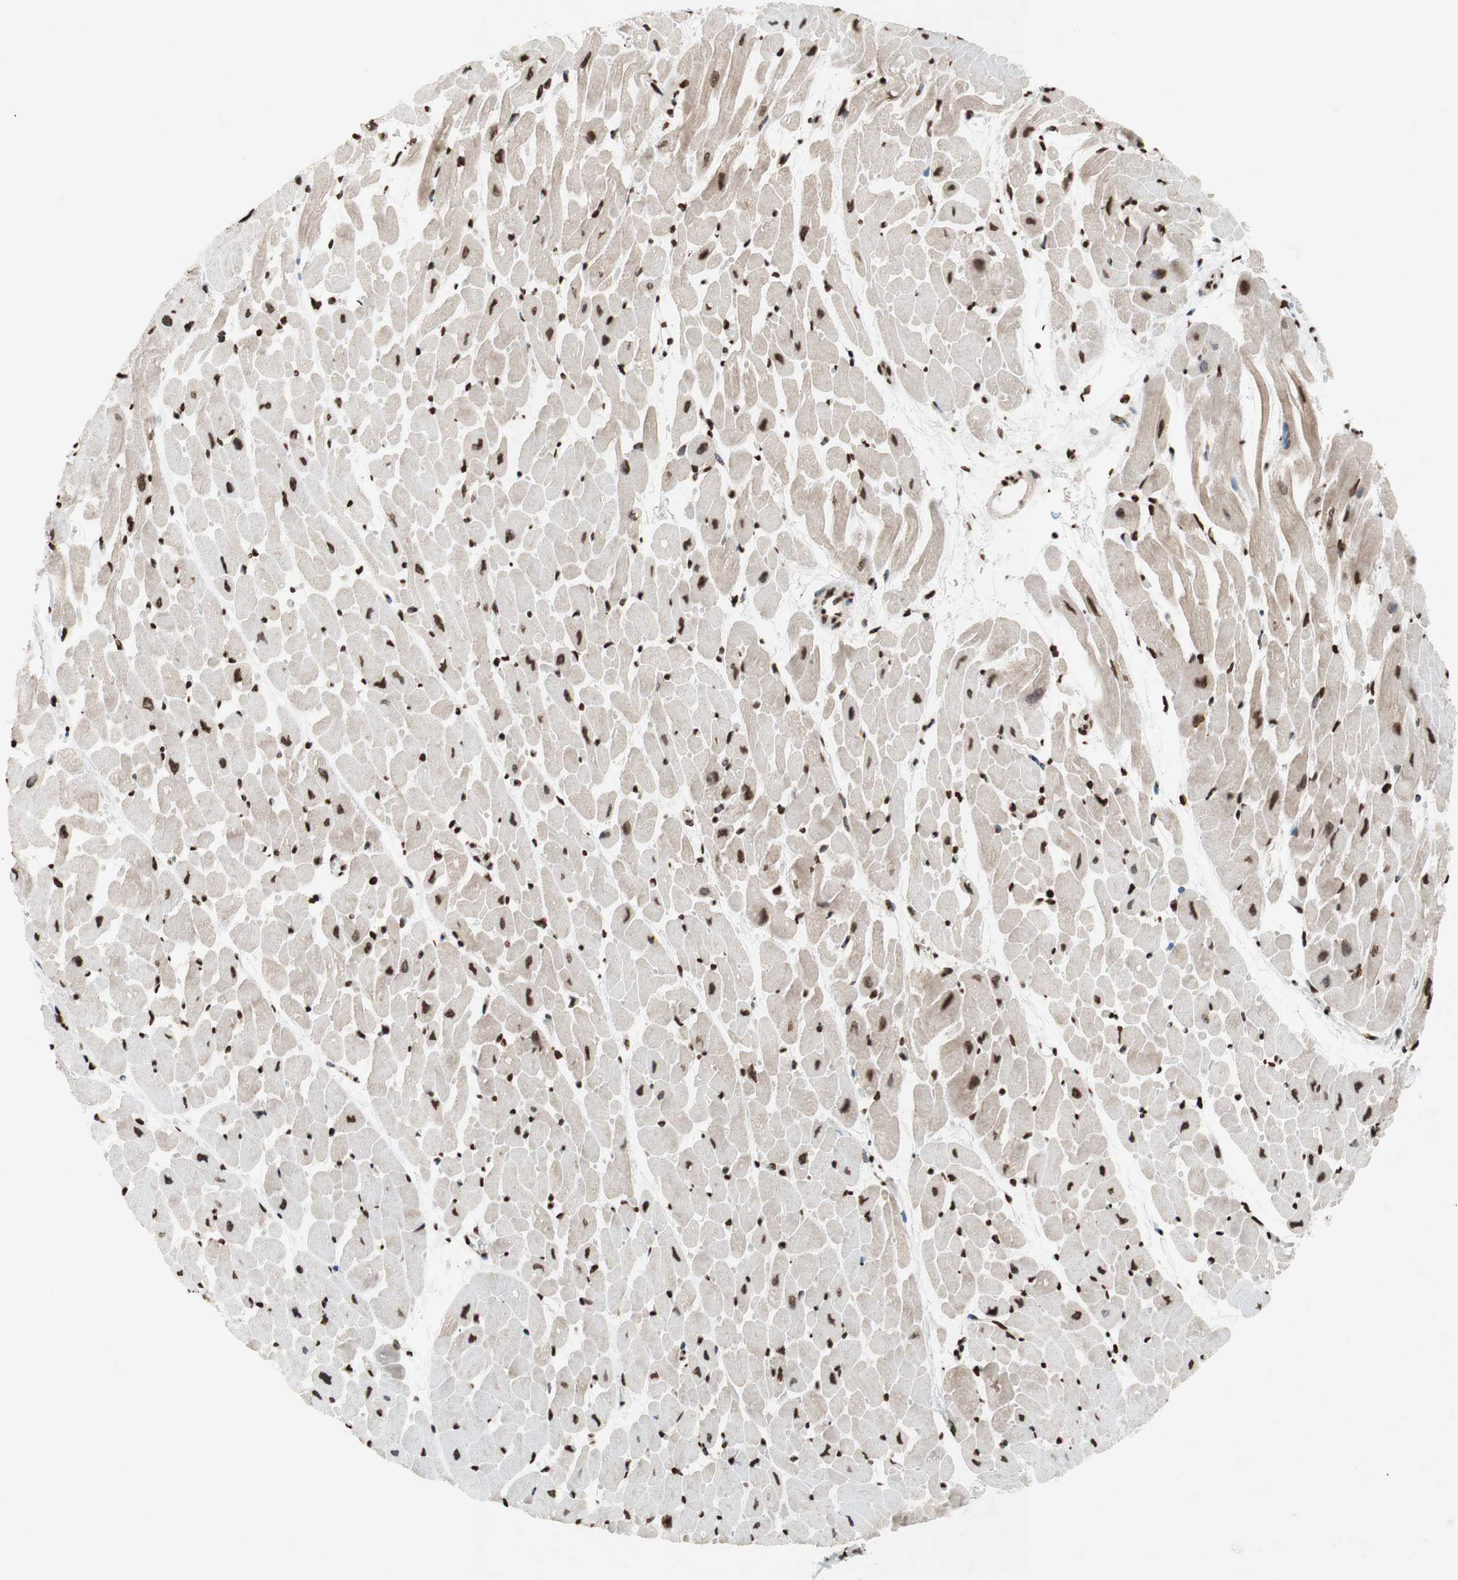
{"staining": {"intensity": "moderate", "quantity": ">75%", "location": "nuclear"}, "tissue": "heart muscle", "cell_type": "Cardiomyocytes", "image_type": "normal", "snomed": [{"axis": "morphology", "description": "Normal tissue, NOS"}, {"axis": "topography", "description": "Heart"}], "caption": "IHC image of unremarkable heart muscle stained for a protein (brown), which demonstrates medium levels of moderate nuclear positivity in approximately >75% of cardiomyocytes.", "gene": "NCOA3", "patient": {"sex": "male", "age": 45}}